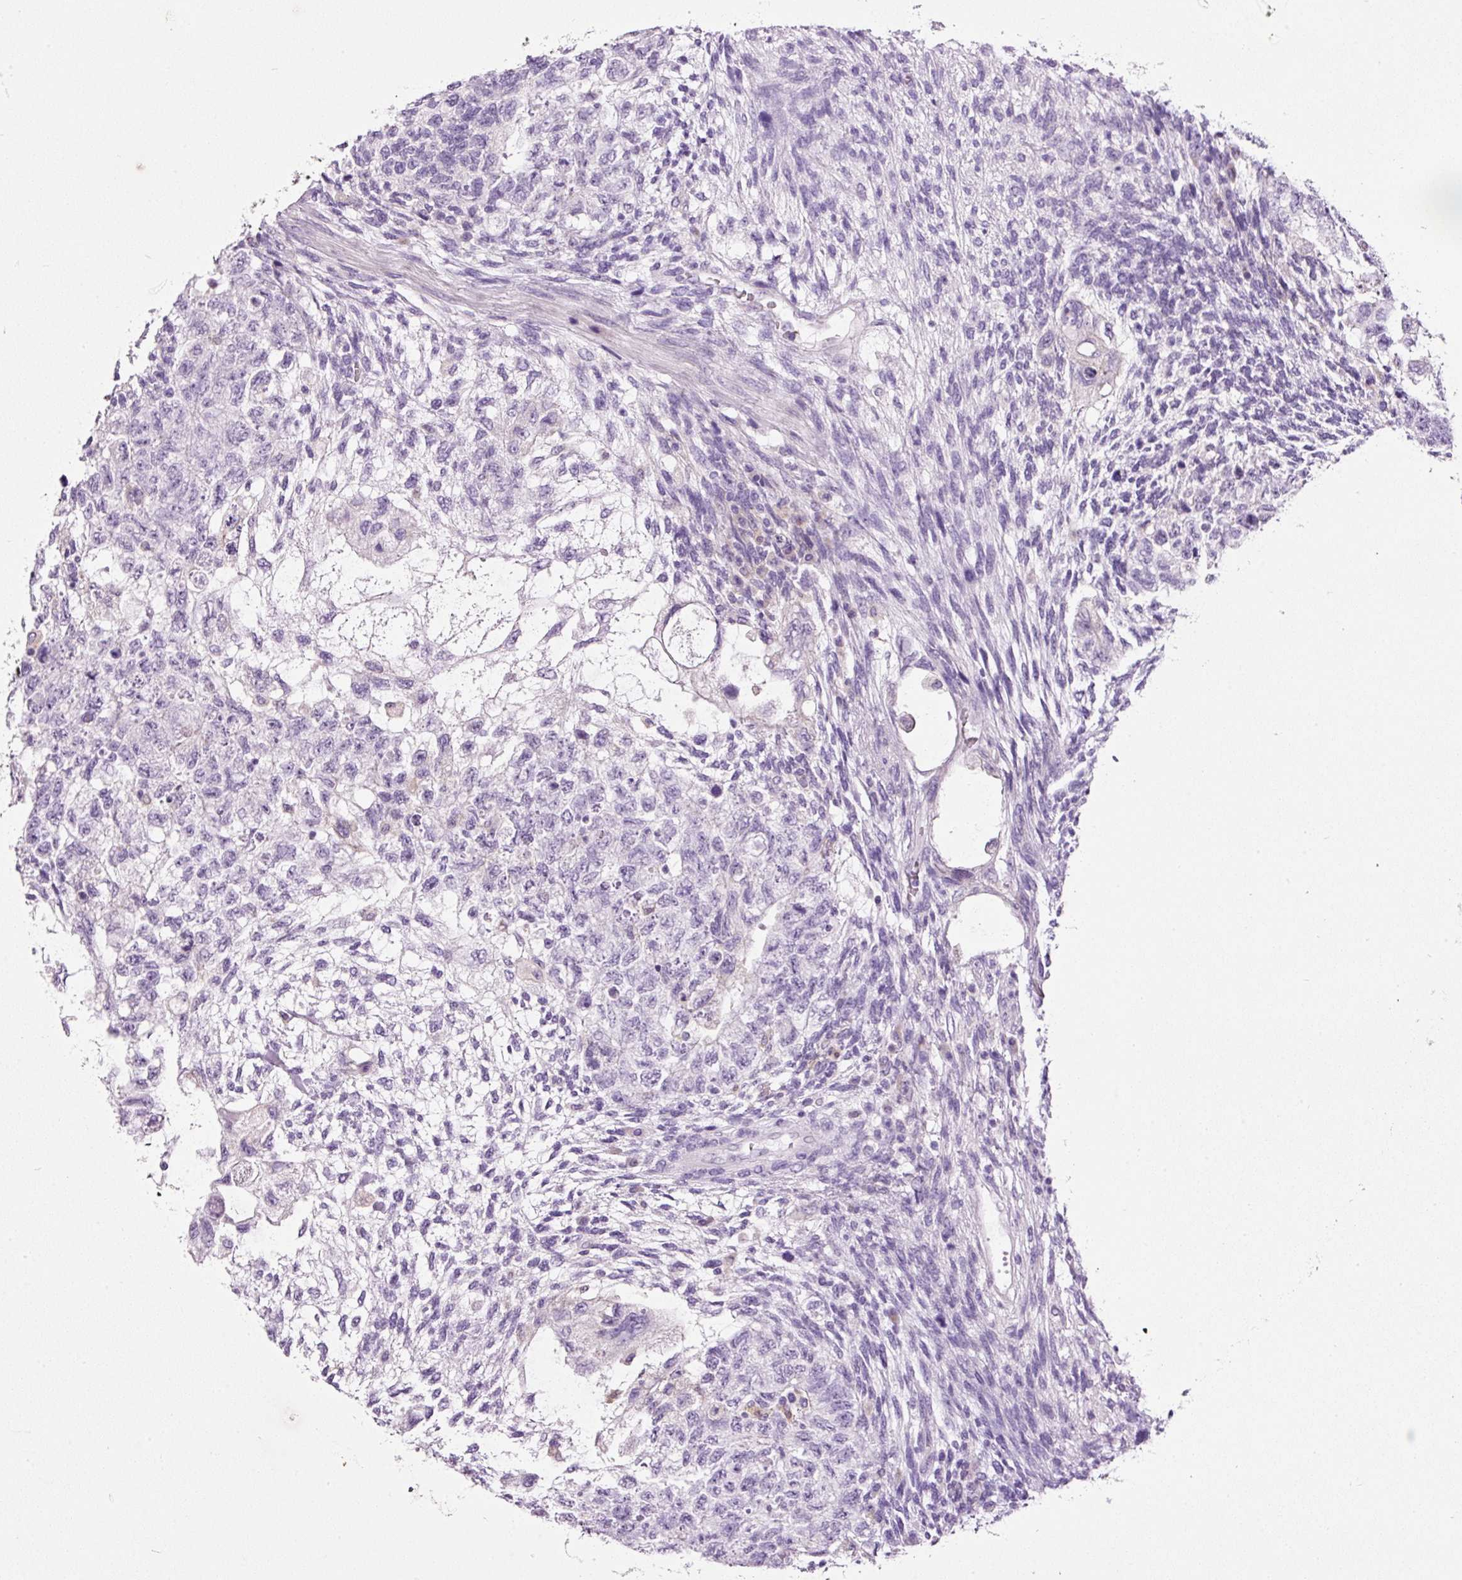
{"staining": {"intensity": "negative", "quantity": "none", "location": "none"}, "tissue": "testis cancer", "cell_type": "Tumor cells", "image_type": "cancer", "snomed": [{"axis": "morphology", "description": "Normal tissue, NOS"}, {"axis": "morphology", "description": "Carcinoma, Embryonal, NOS"}, {"axis": "topography", "description": "Testis"}], "caption": "Micrograph shows no significant protein positivity in tumor cells of testis cancer (embryonal carcinoma).", "gene": "SRC", "patient": {"sex": "male", "age": 36}}